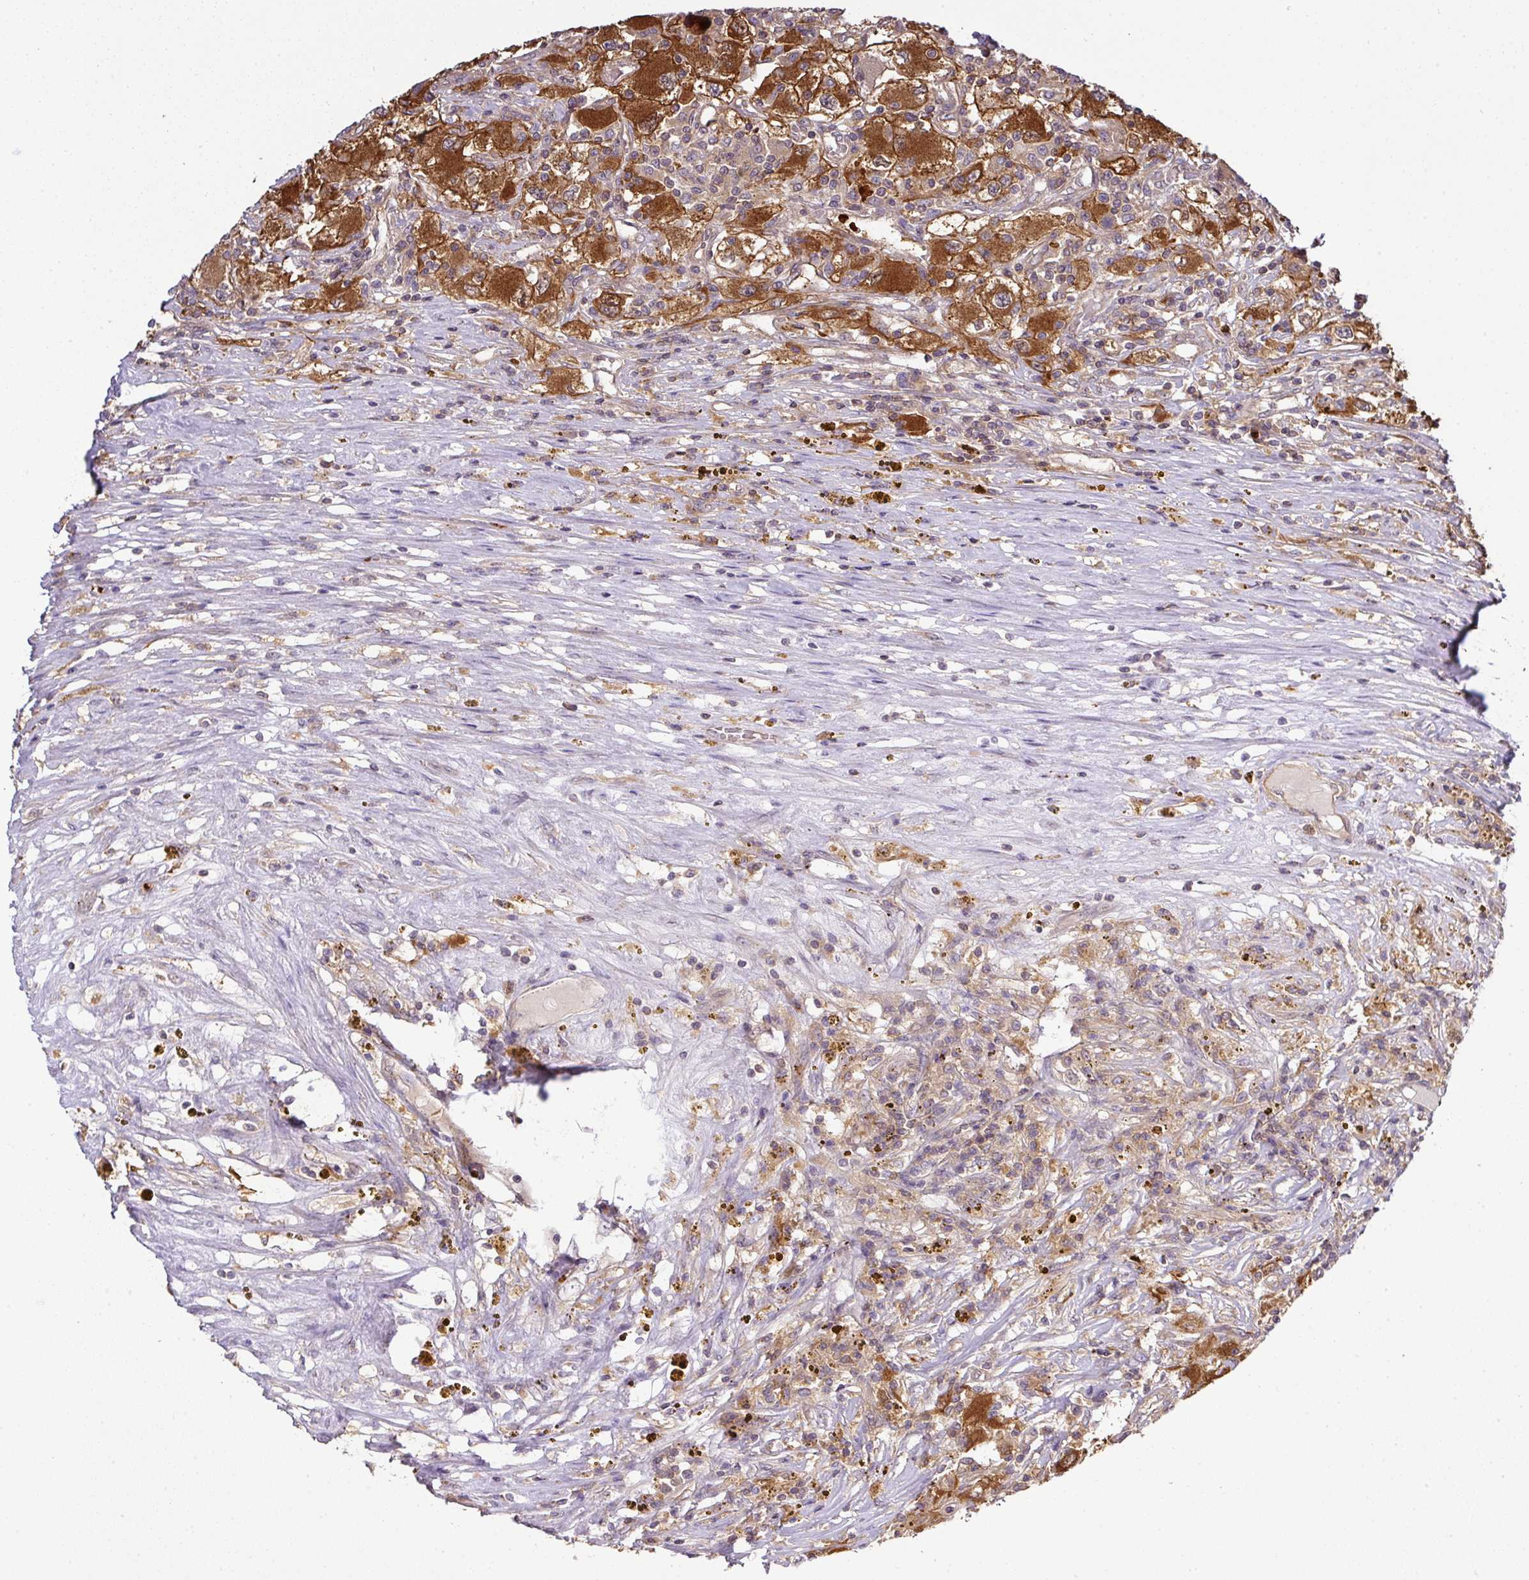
{"staining": {"intensity": "strong", "quantity": ">75%", "location": "cytoplasmic/membranous"}, "tissue": "renal cancer", "cell_type": "Tumor cells", "image_type": "cancer", "snomed": [{"axis": "morphology", "description": "Adenocarcinoma, NOS"}, {"axis": "topography", "description": "Kidney"}], "caption": "Immunohistochemistry (IHC) (DAB) staining of human renal cancer shows strong cytoplasmic/membranous protein staining in approximately >75% of tumor cells.", "gene": "TMEM107", "patient": {"sex": "female", "age": 67}}